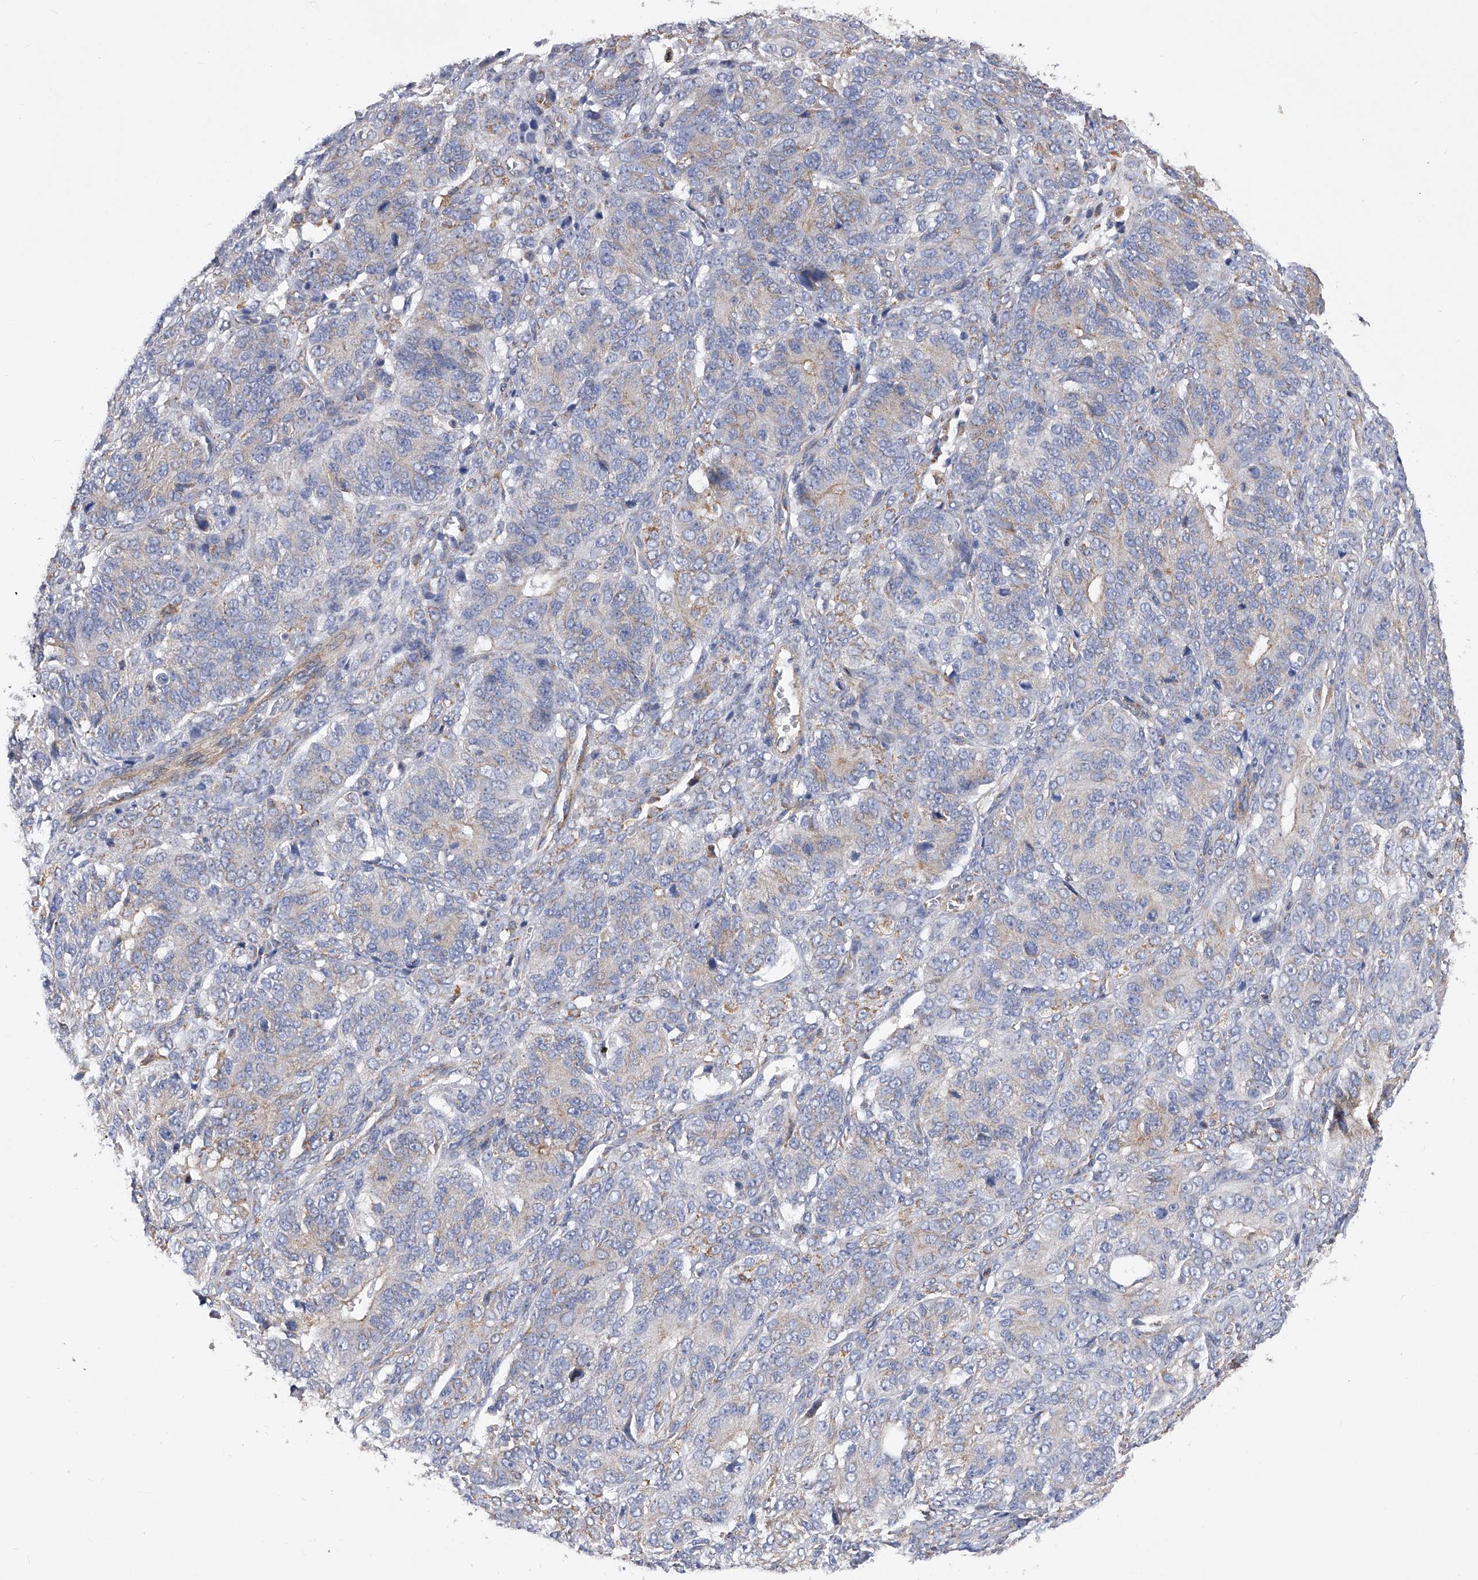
{"staining": {"intensity": "weak", "quantity": "<25%", "location": "cytoplasmic/membranous"}, "tissue": "ovarian cancer", "cell_type": "Tumor cells", "image_type": "cancer", "snomed": [{"axis": "morphology", "description": "Carcinoma, endometroid"}, {"axis": "topography", "description": "Ovary"}], "caption": "Protein analysis of ovarian endometroid carcinoma exhibits no significant staining in tumor cells.", "gene": "PDSS2", "patient": {"sex": "female", "age": 51}}